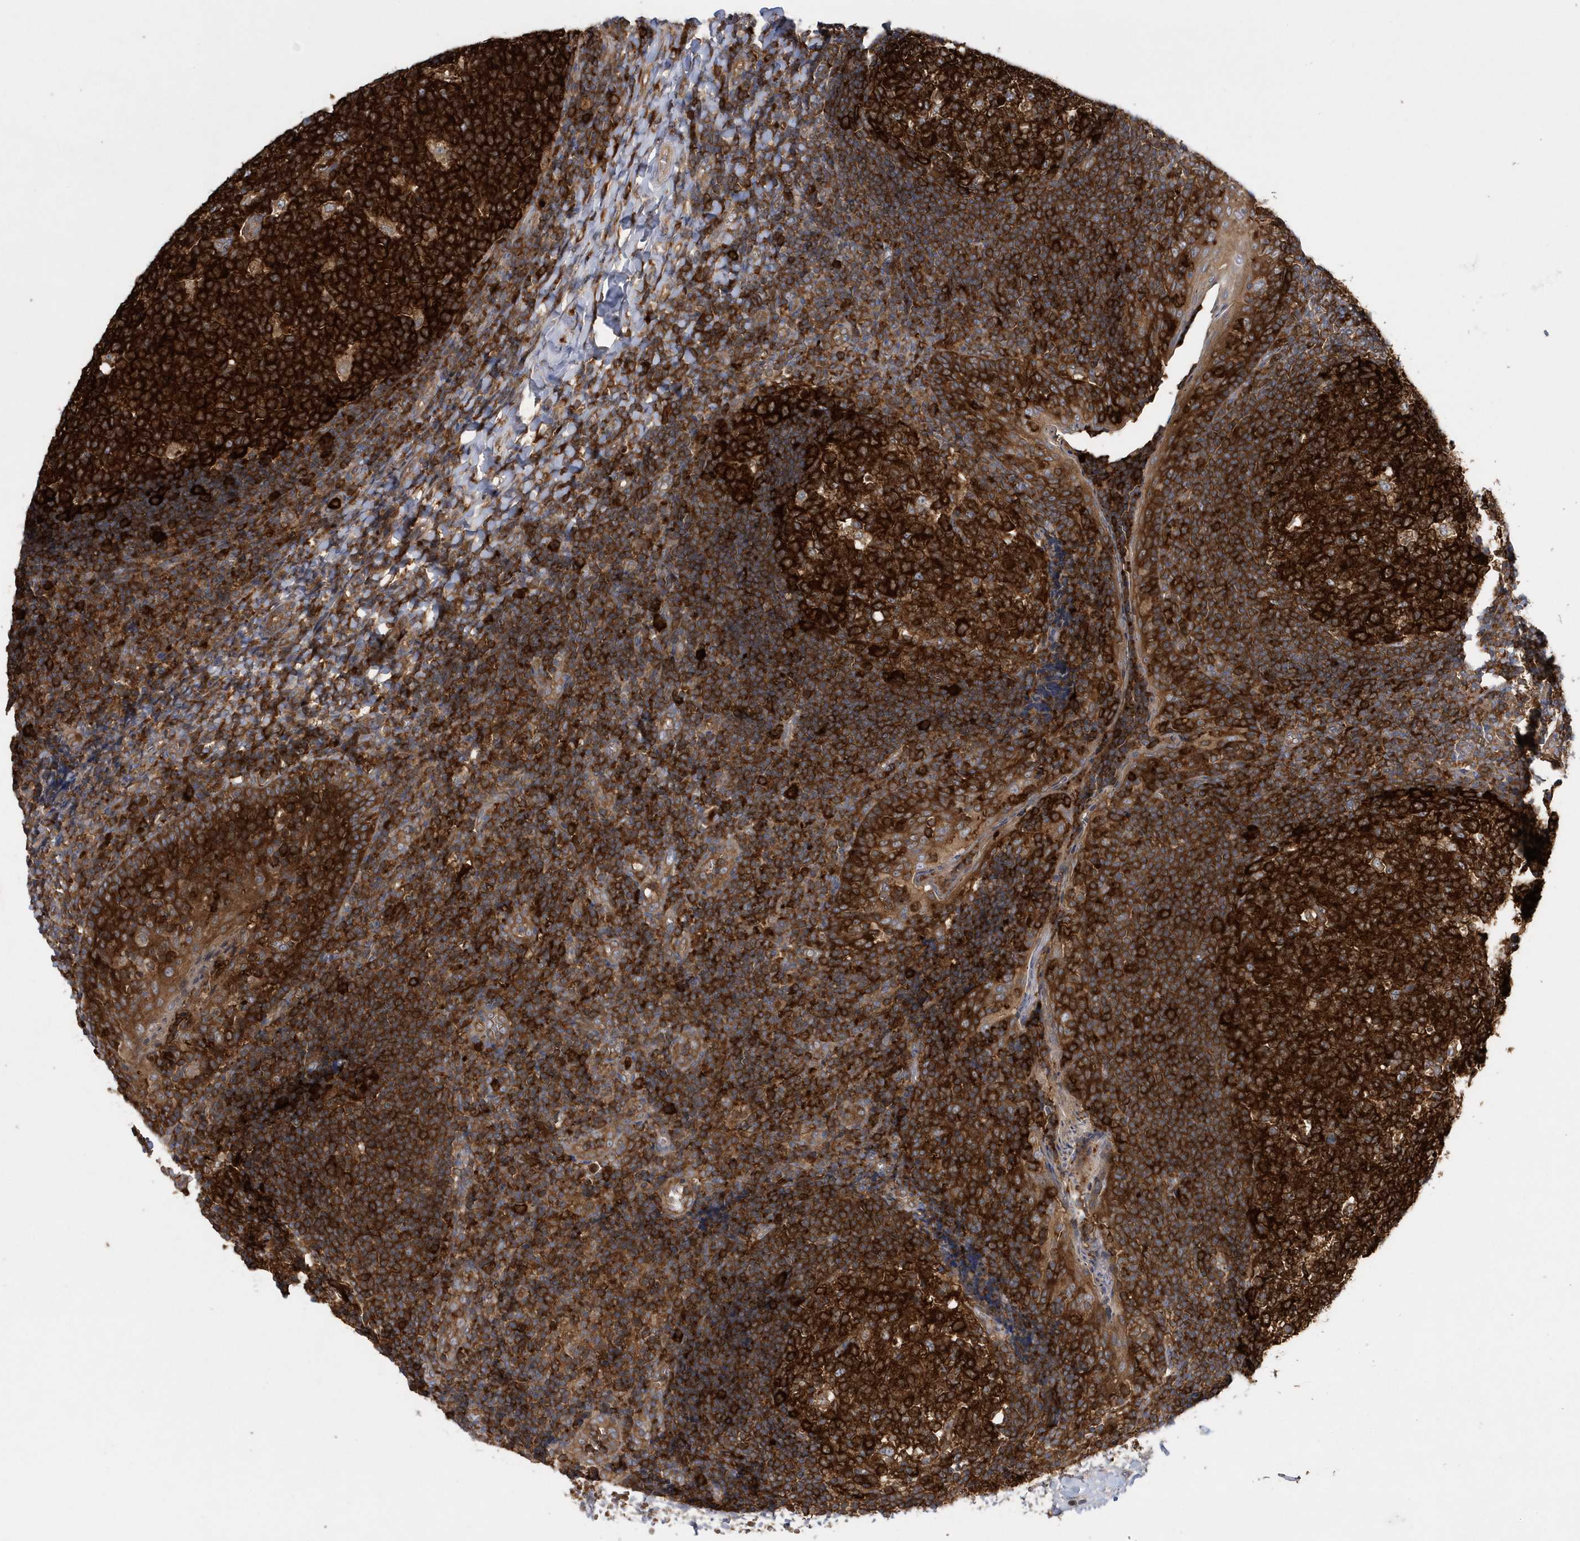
{"staining": {"intensity": "strong", "quantity": ">75%", "location": "cytoplasmic/membranous"}, "tissue": "tonsil", "cell_type": "Germinal center cells", "image_type": "normal", "snomed": [{"axis": "morphology", "description": "Normal tissue, NOS"}, {"axis": "topography", "description": "Tonsil"}], "caption": "A brown stain shows strong cytoplasmic/membranous staining of a protein in germinal center cells of unremarkable human tonsil. The protein is shown in brown color, while the nuclei are stained blue.", "gene": "PAICS", "patient": {"sex": "female", "age": 19}}